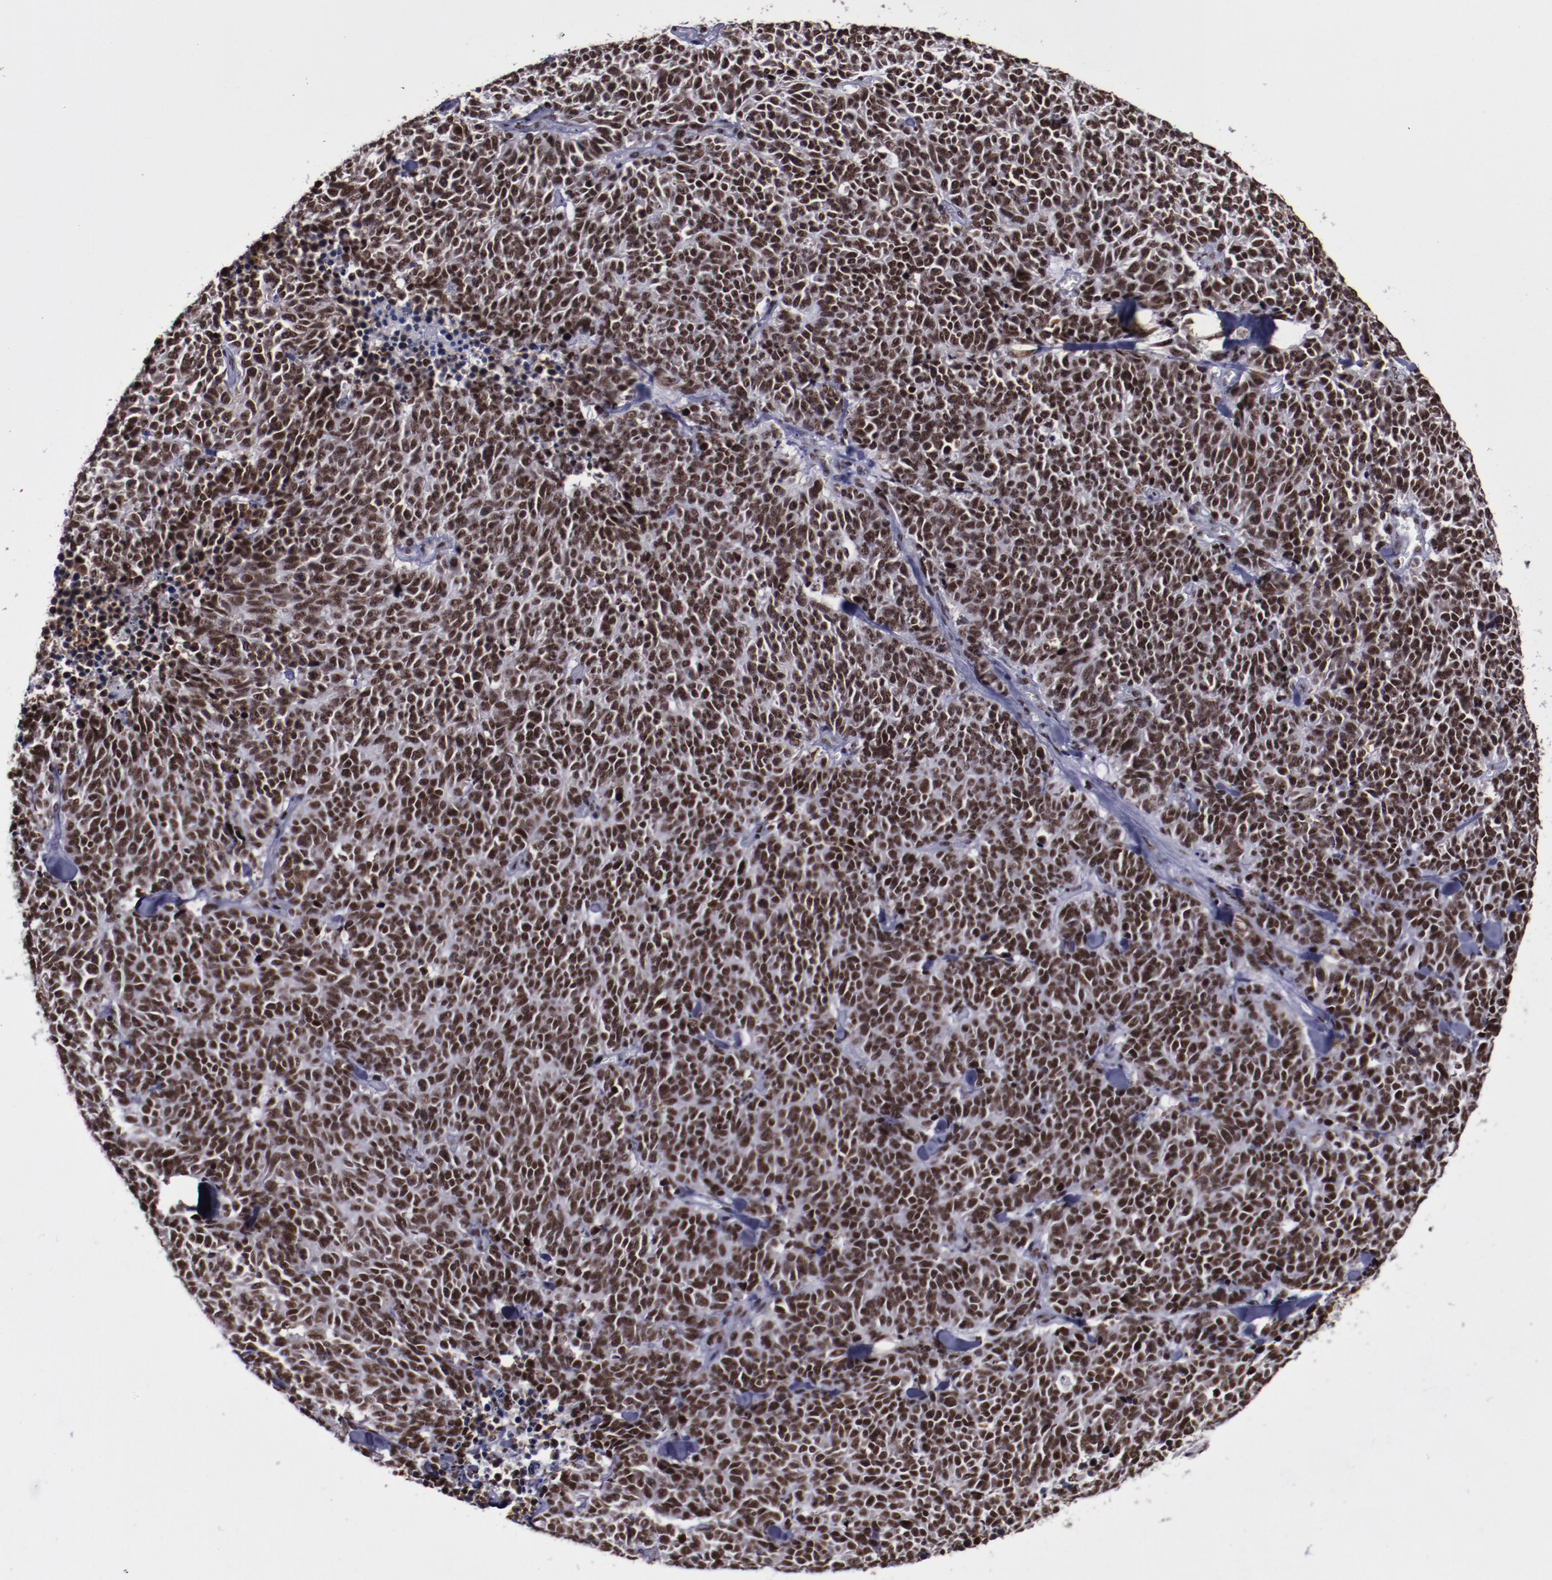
{"staining": {"intensity": "strong", "quantity": ">75%", "location": "nuclear"}, "tissue": "lung cancer", "cell_type": "Tumor cells", "image_type": "cancer", "snomed": [{"axis": "morphology", "description": "Neoplasm, malignant, NOS"}, {"axis": "topography", "description": "Lung"}], "caption": "Lung cancer (malignant neoplasm) was stained to show a protein in brown. There is high levels of strong nuclear expression in approximately >75% of tumor cells.", "gene": "ERH", "patient": {"sex": "female", "age": 58}}